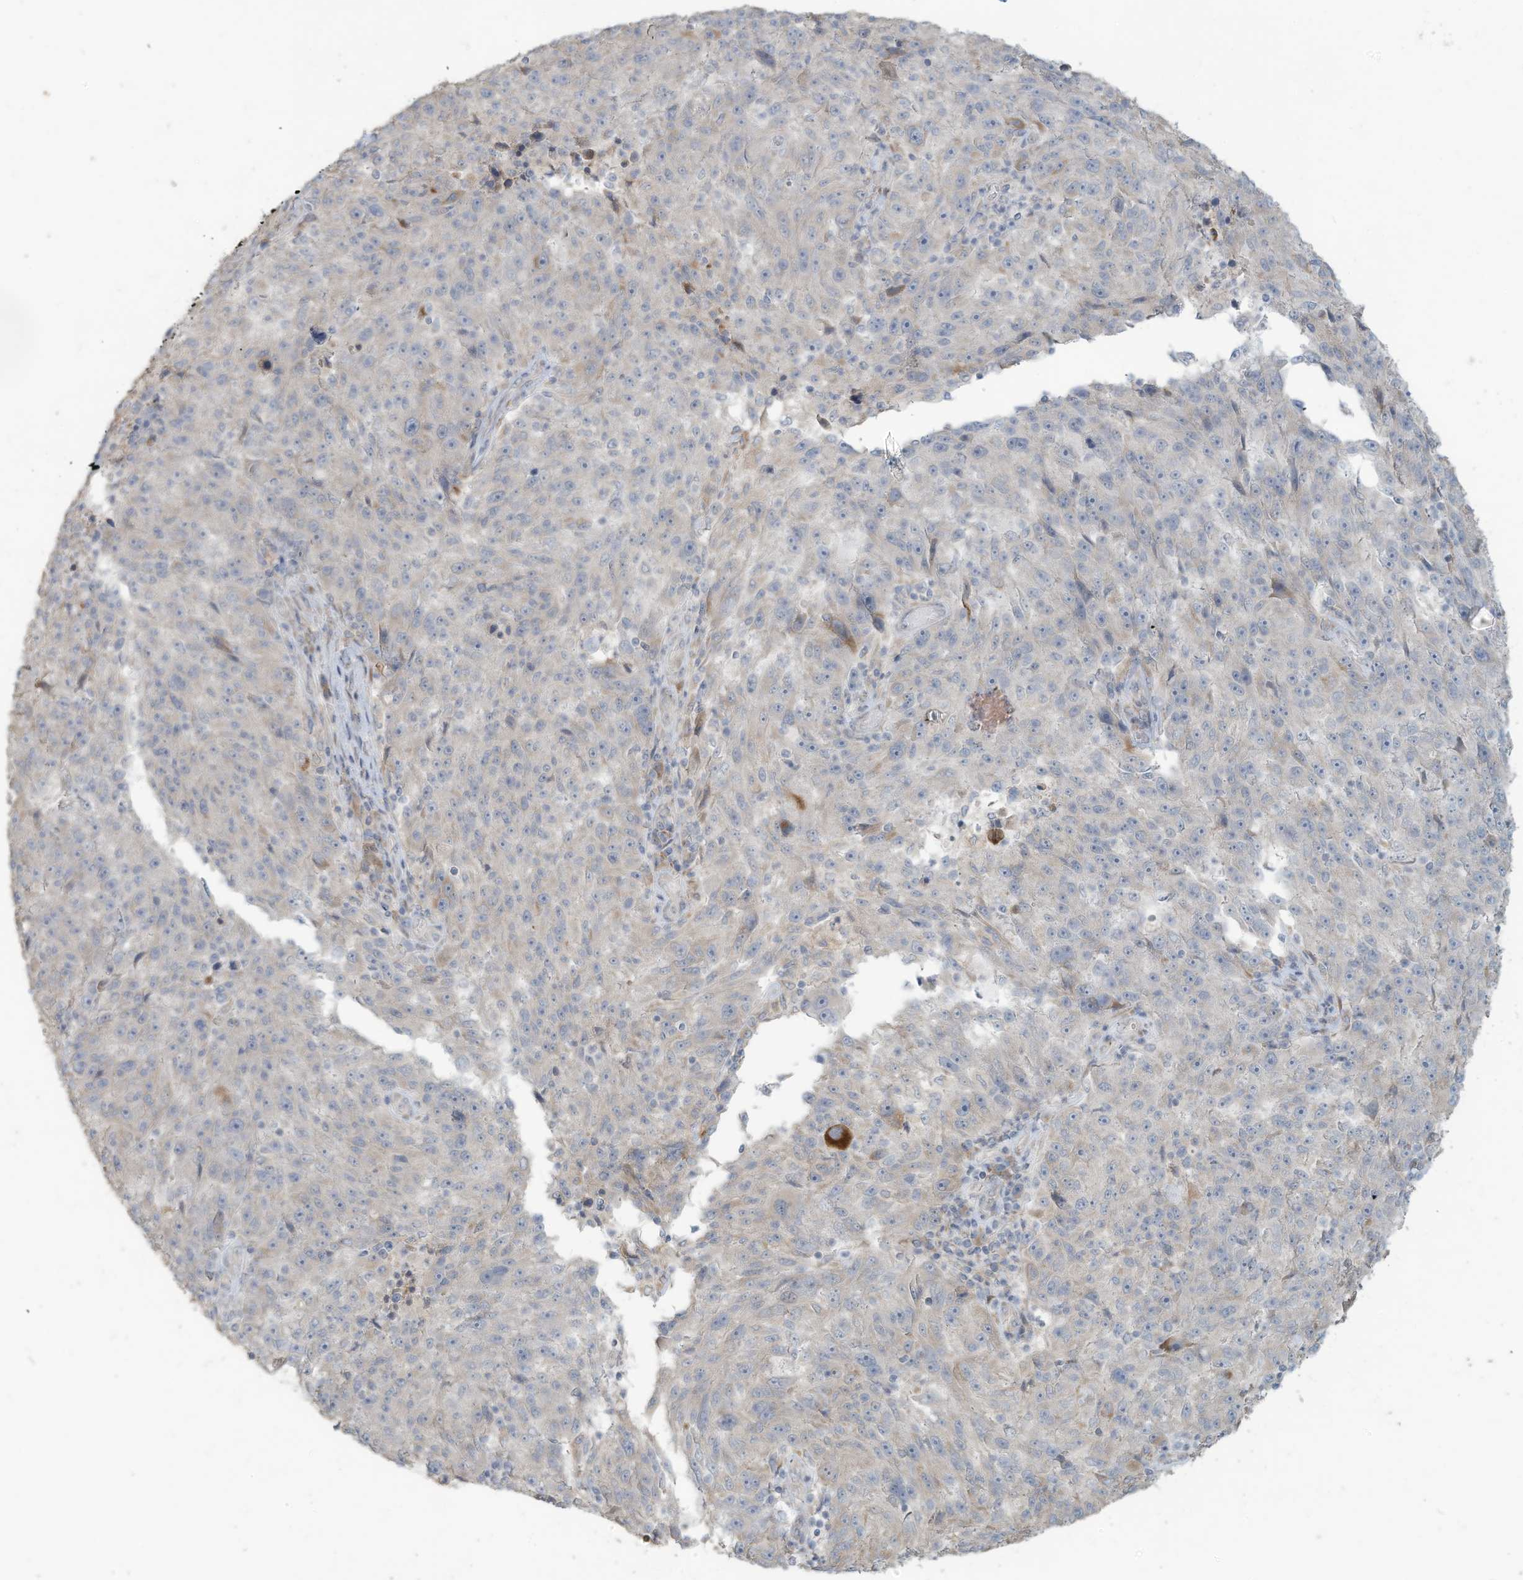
{"staining": {"intensity": "negative", "quantity": "none", "location": "none"}, "tissue": "melanoma", "cell_type": "Tumor cells", "image_type": "cancer", "snomed": [{"axis": "morphology", "description": "Malignant melanoma, NOS"}, {"axis": "topography", "description": "Skin"}], "caption": "Melanoma was stained to show a protein in brown. There is no significant staining in tumor cells.", "gene": "MAGIX", "patient": {"sex": "male", "age": 53}}